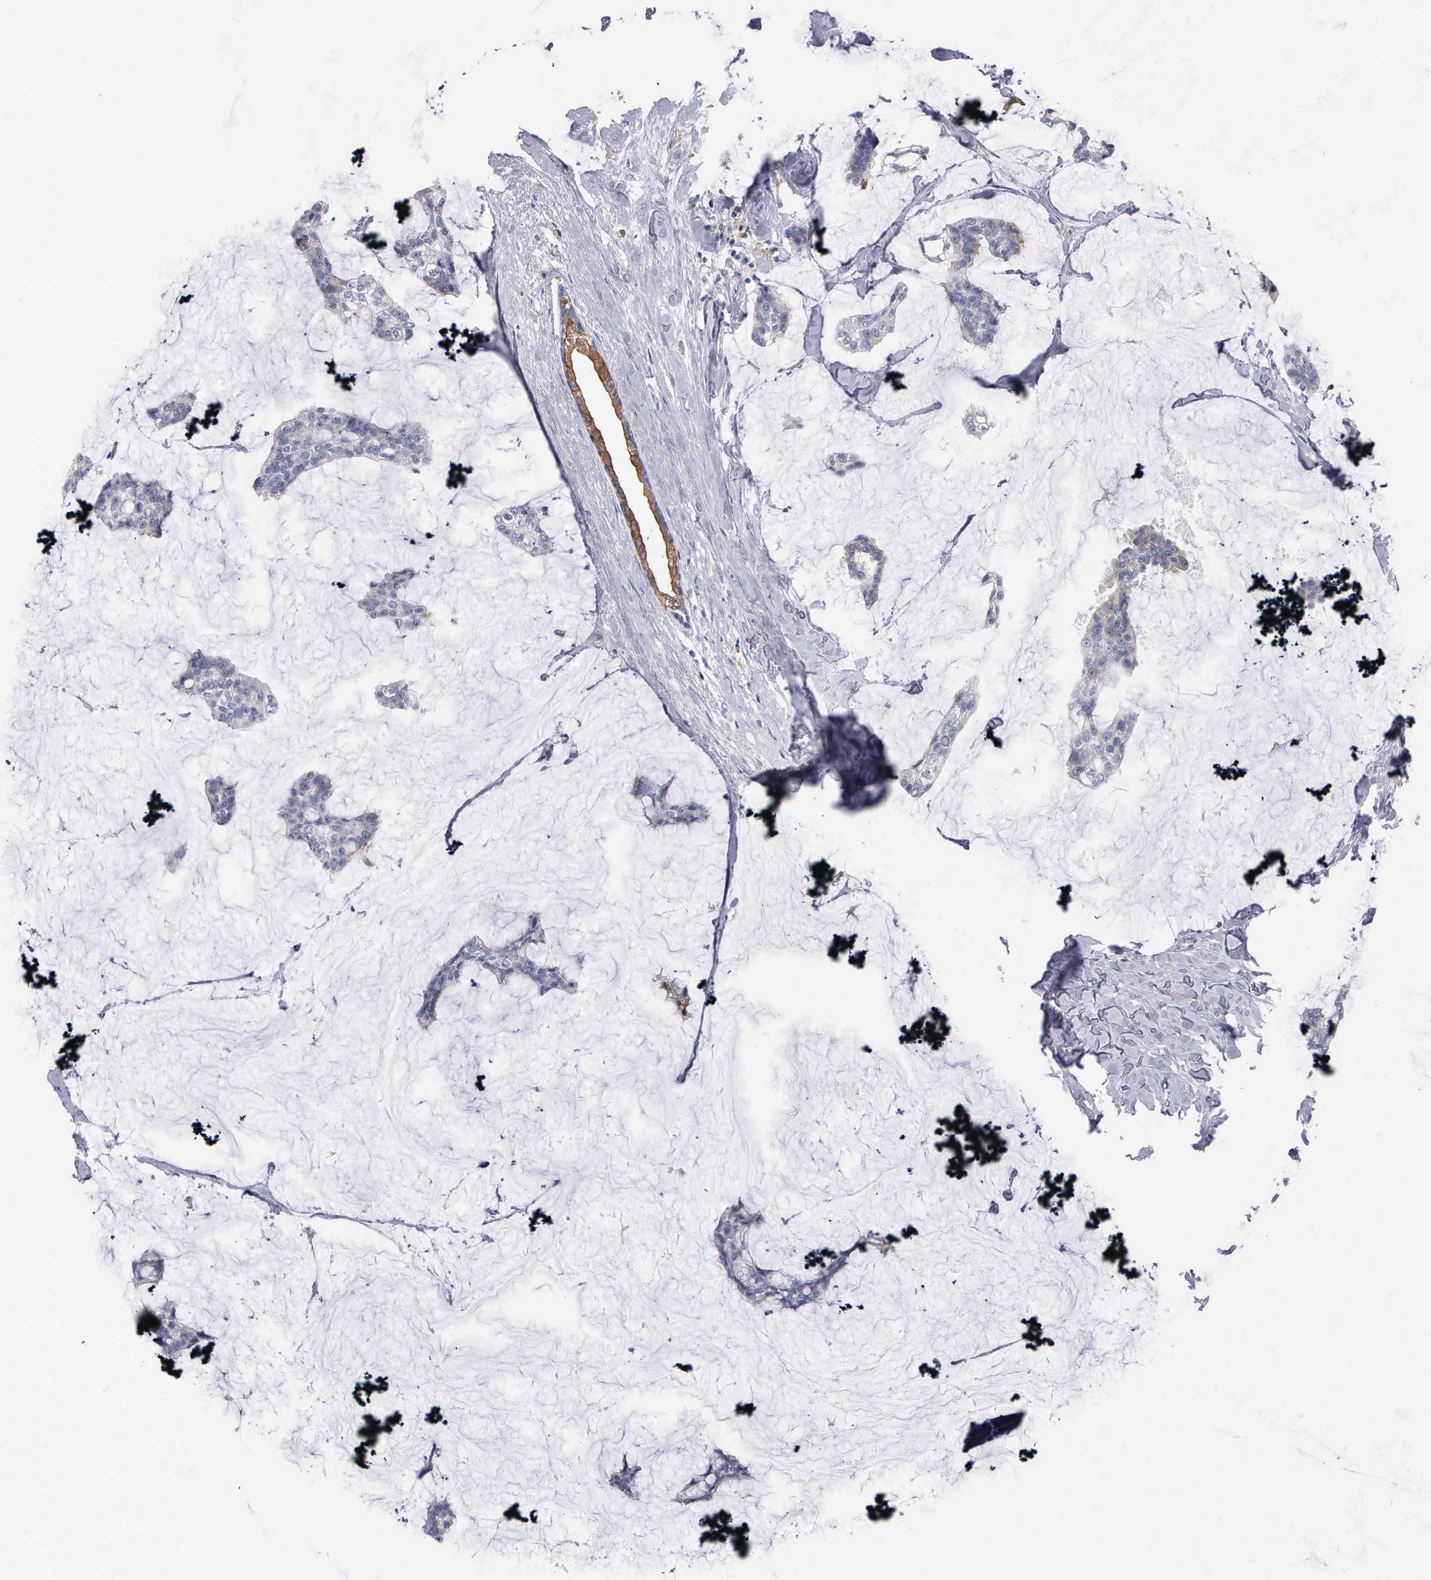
{"staining": {"intensity": "negative", "quantity": "none", "location": "none"}, "tissue": "breast cancer", "cell_type": "Tumor cells", "image_type": "cancer", "snomed": [{"axis": "morphology", "description": "Duct carcinoma"}, {"axis": "topography", "description": "Breast"}], "caption": "The immunohistochemistry (IHC) image has no significant expression in tumor cells of breast cancer (intraductal carcinoma) tissue.", "gene": "PTGS2", "patient": {"sex": "female", "age": 93}}